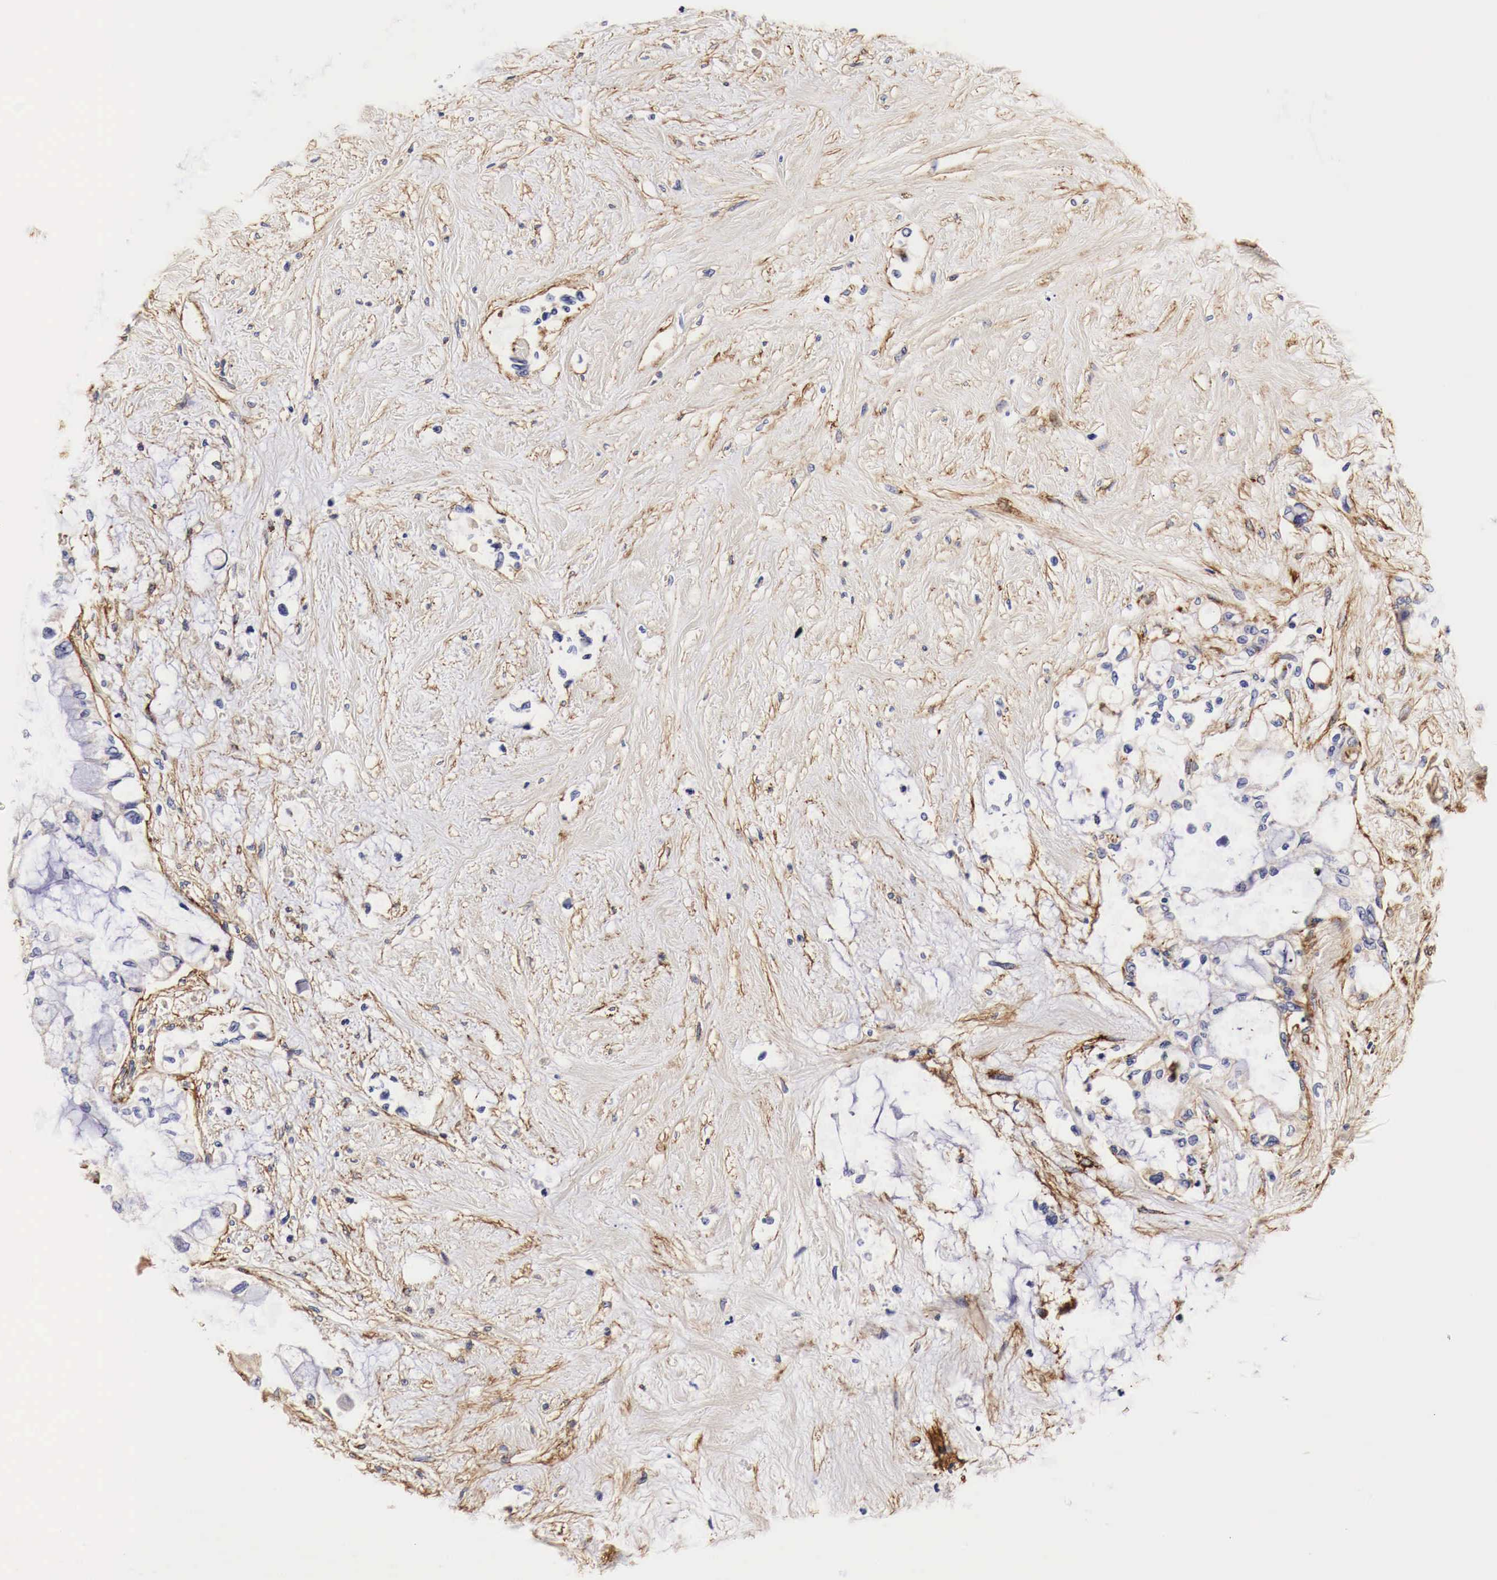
{"staining": {"intensity": "weak", "quantity": "<25%", "location": "cytoplasmic/membranous"}, "tissue": "pancreatic cancer", "cell_type": "Tumor cells", "image_type": "cancer", "snomed": [{"axis": "morphology", "description": "Adenocarcinoma, NOS"}, {"axis": "topography", "description": "Pancreas"}], "caption": "High power microscopy photomicrograph of an IHC photomicrograph of adenocarcinoma (pancreatic), revealing no significant staining in tumor cells. (DAB (3,3'-diaminobenzidine) immunohistochemistry (IHC) visualized using brightfield microscopy, high magnification).", "gene": "LAMB2", "patient": {"sex": "female", "age": 70}}